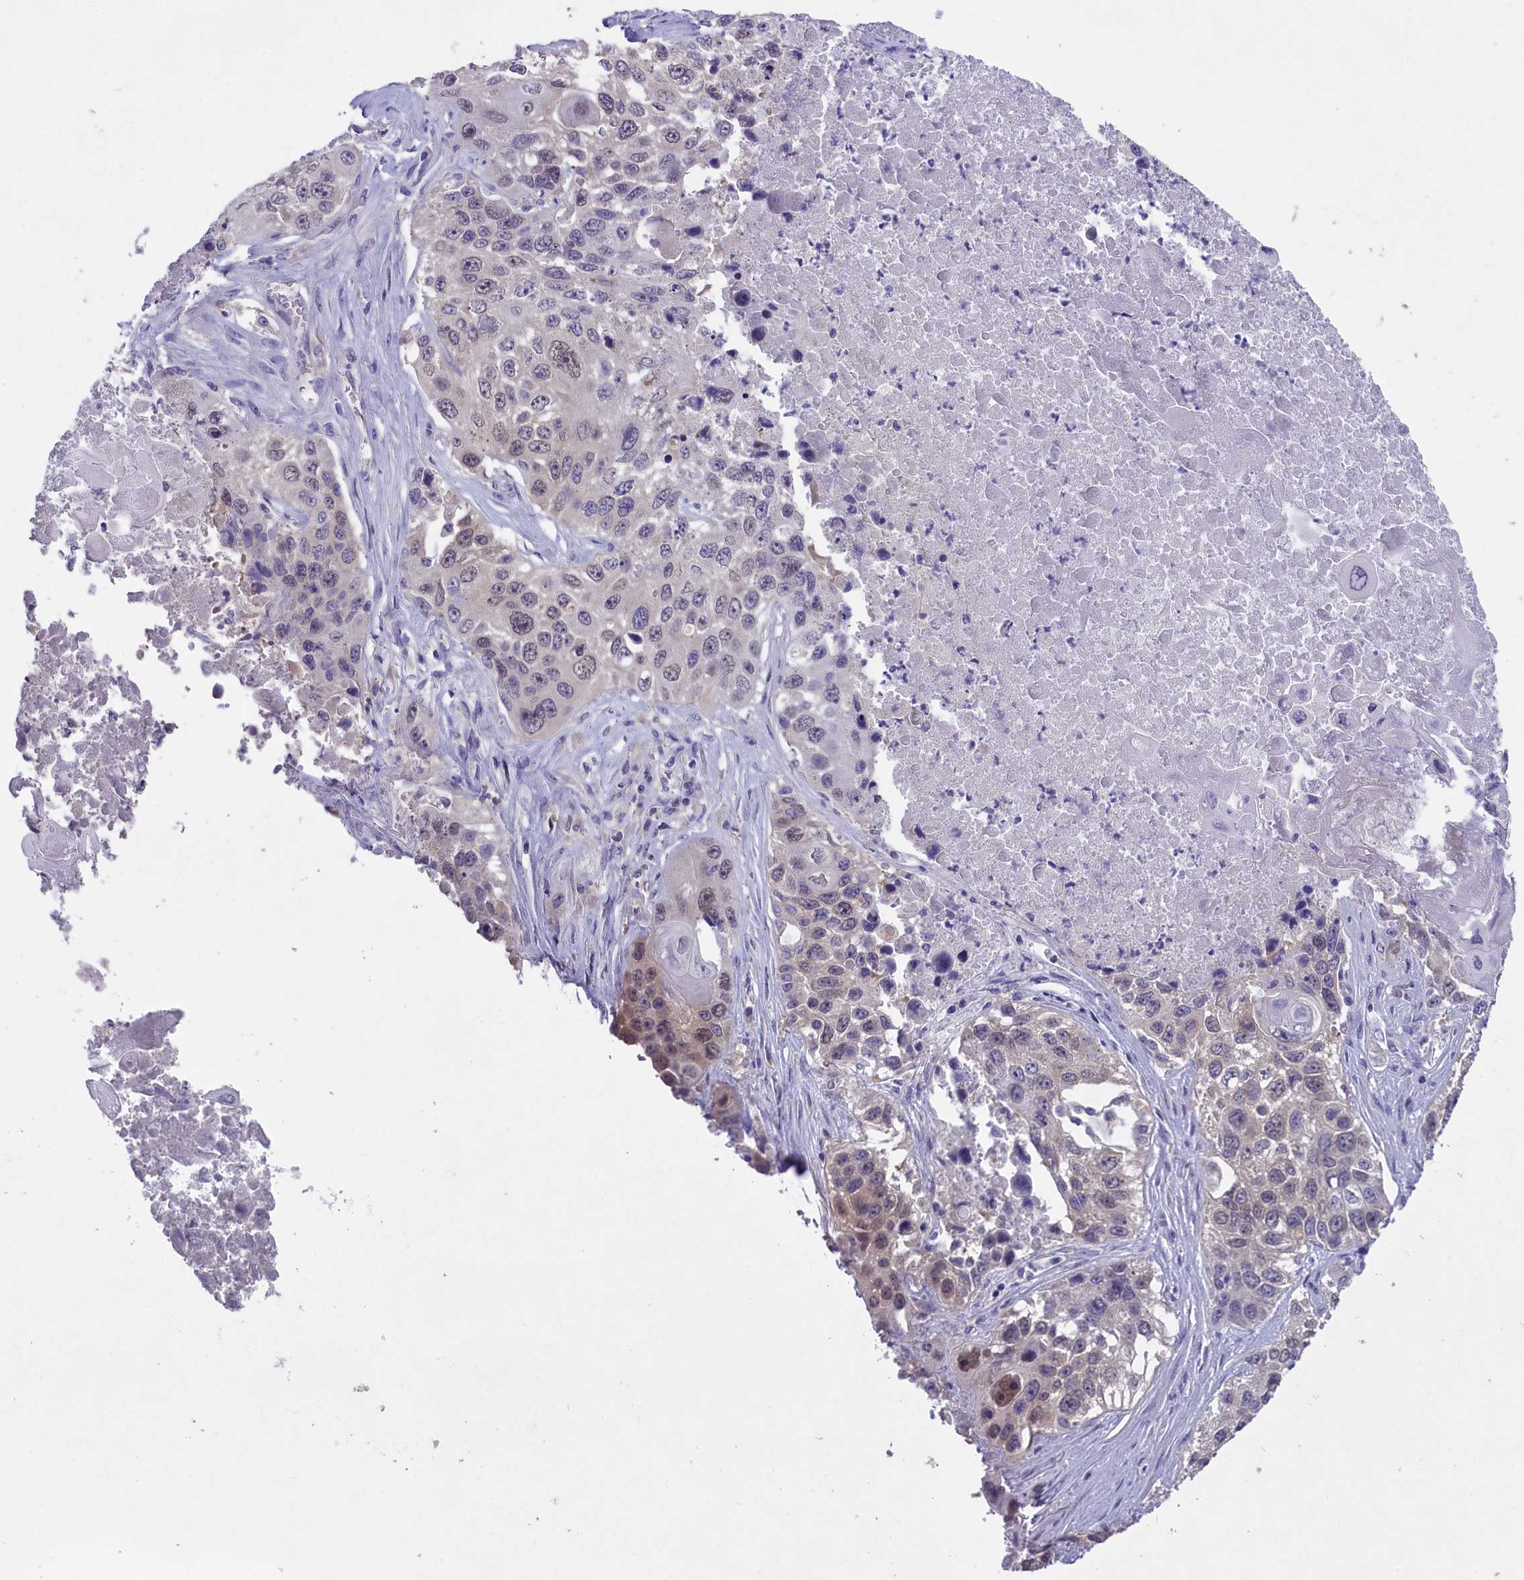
{"staining": {"intensity": "weak", "quantity": "25%-75%", "location": "cytoplasmic/membranous,nuclear"}, "tissue": "lung cancer", "cell_type": "Tumor cells", "image_type": "cancer", "snomed": [{"axis": "morphology", "description": "Squamous cell carcinoma, NOS"}, {"axis": "topography", "description": "Lung"}], "caption": "Immunohistochemistry histopathology image of human lung cancer stained for a protein (brown), which reveals low levels of weak cytoplasmic/membranous and nuclear expression in approximately 25%-75% of tumor cells.", "gene": "ENPP6", "patient": {"sex": "male", "age": 61}}